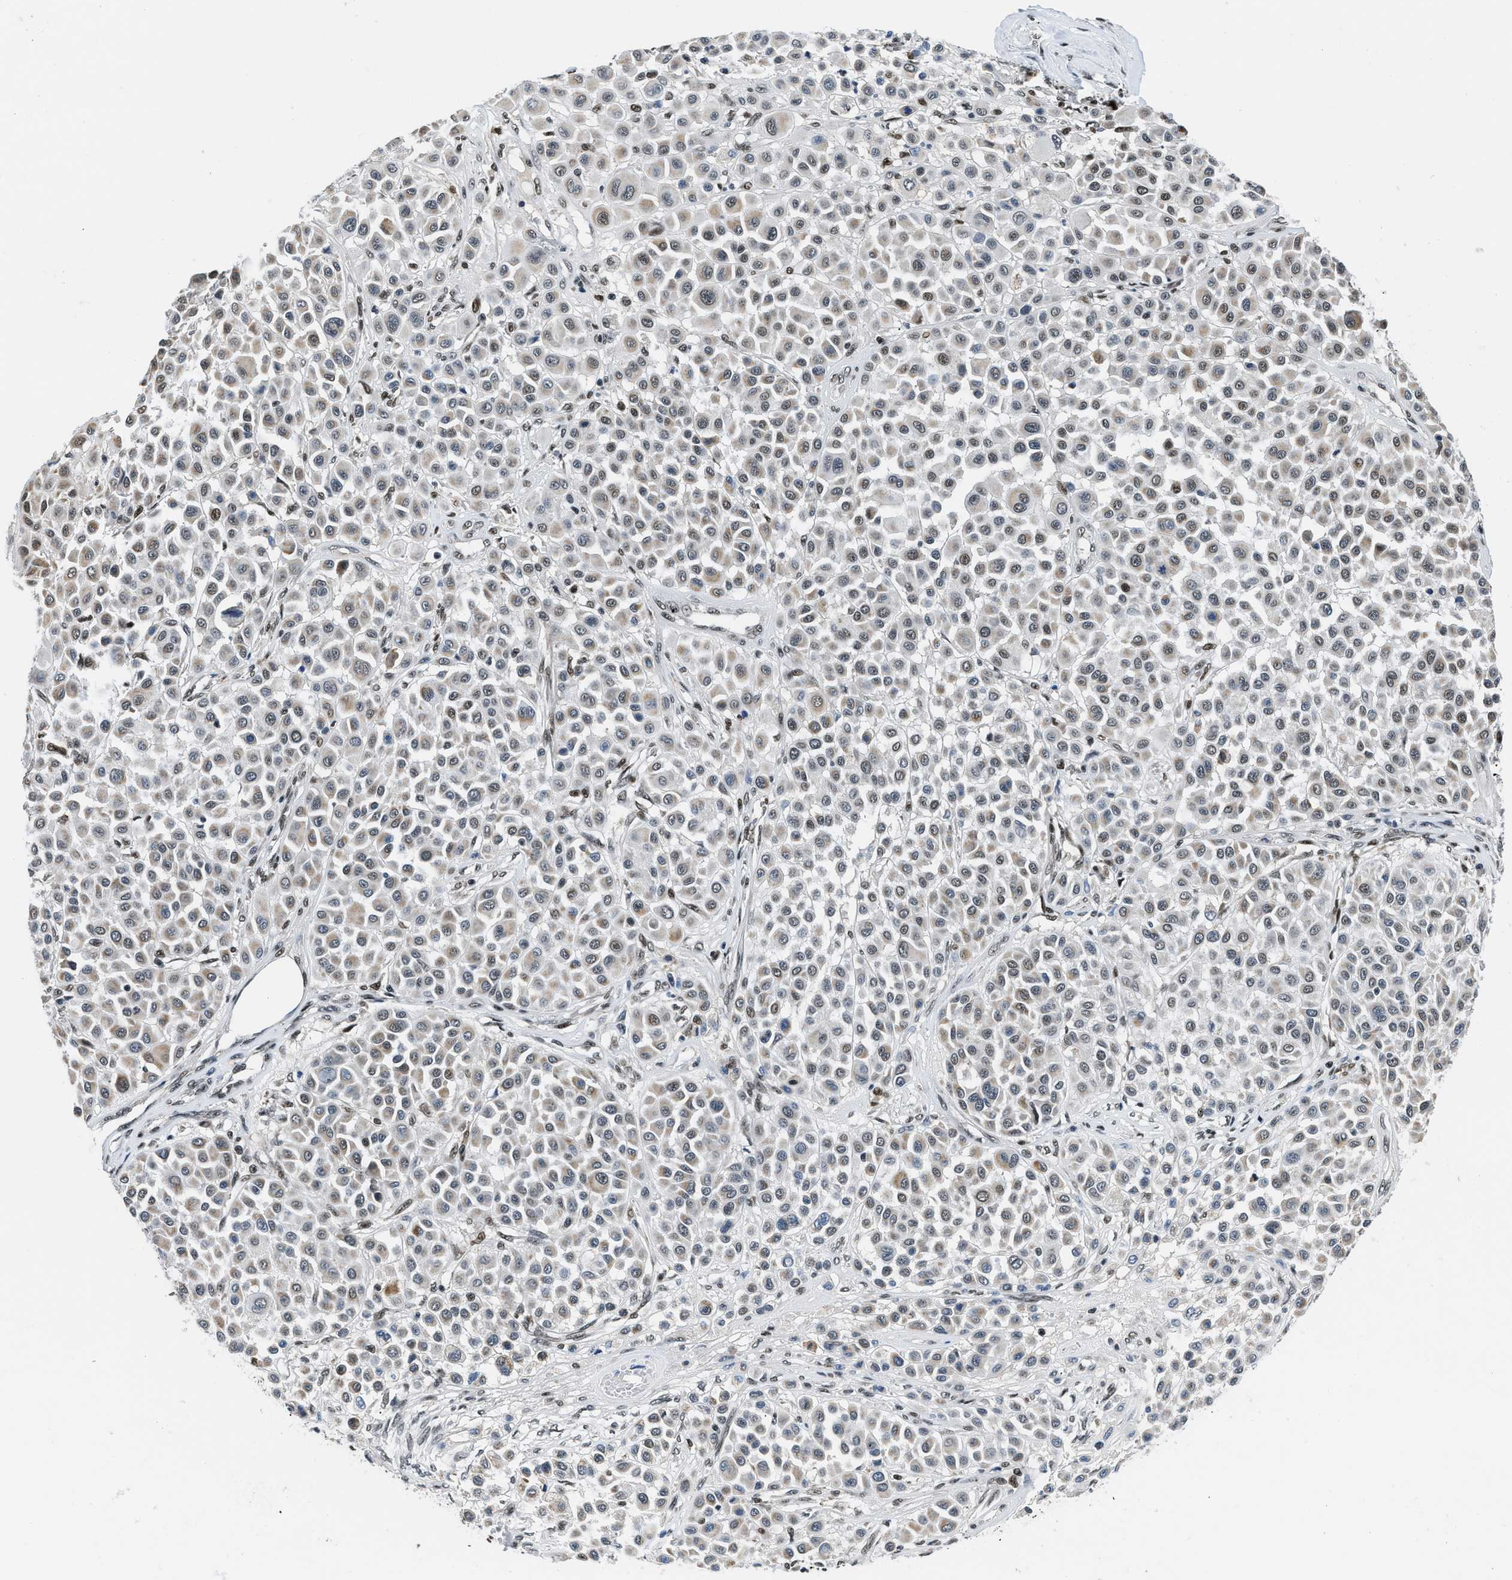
{"staining": {"intensity": "weak", "quantity": "25%-75%", "location": "nuclear"}, "tissue": "melanoma", "cell_type": "Tumor cells", "image_type": "cancer", "snomed": [{"axis": "morphology", "description": "Malignant melanoma, Metastatic site"}, {"axis": "topography", "description": "Soft tissue"}], "caption": "DAB immunohistochemical staining of human malignant melanoma (metastatic site) shows weak nuclear protein expression in about 25%-75% of tumor cells. (Stains: DAB (3,3'-diaminobenzidine) in brown, nuclei in blue, Microscopy: brightfield microscopy at high magnification).", "gene": "KDM3B", "patient": {"sex": "male", "age": 41}}